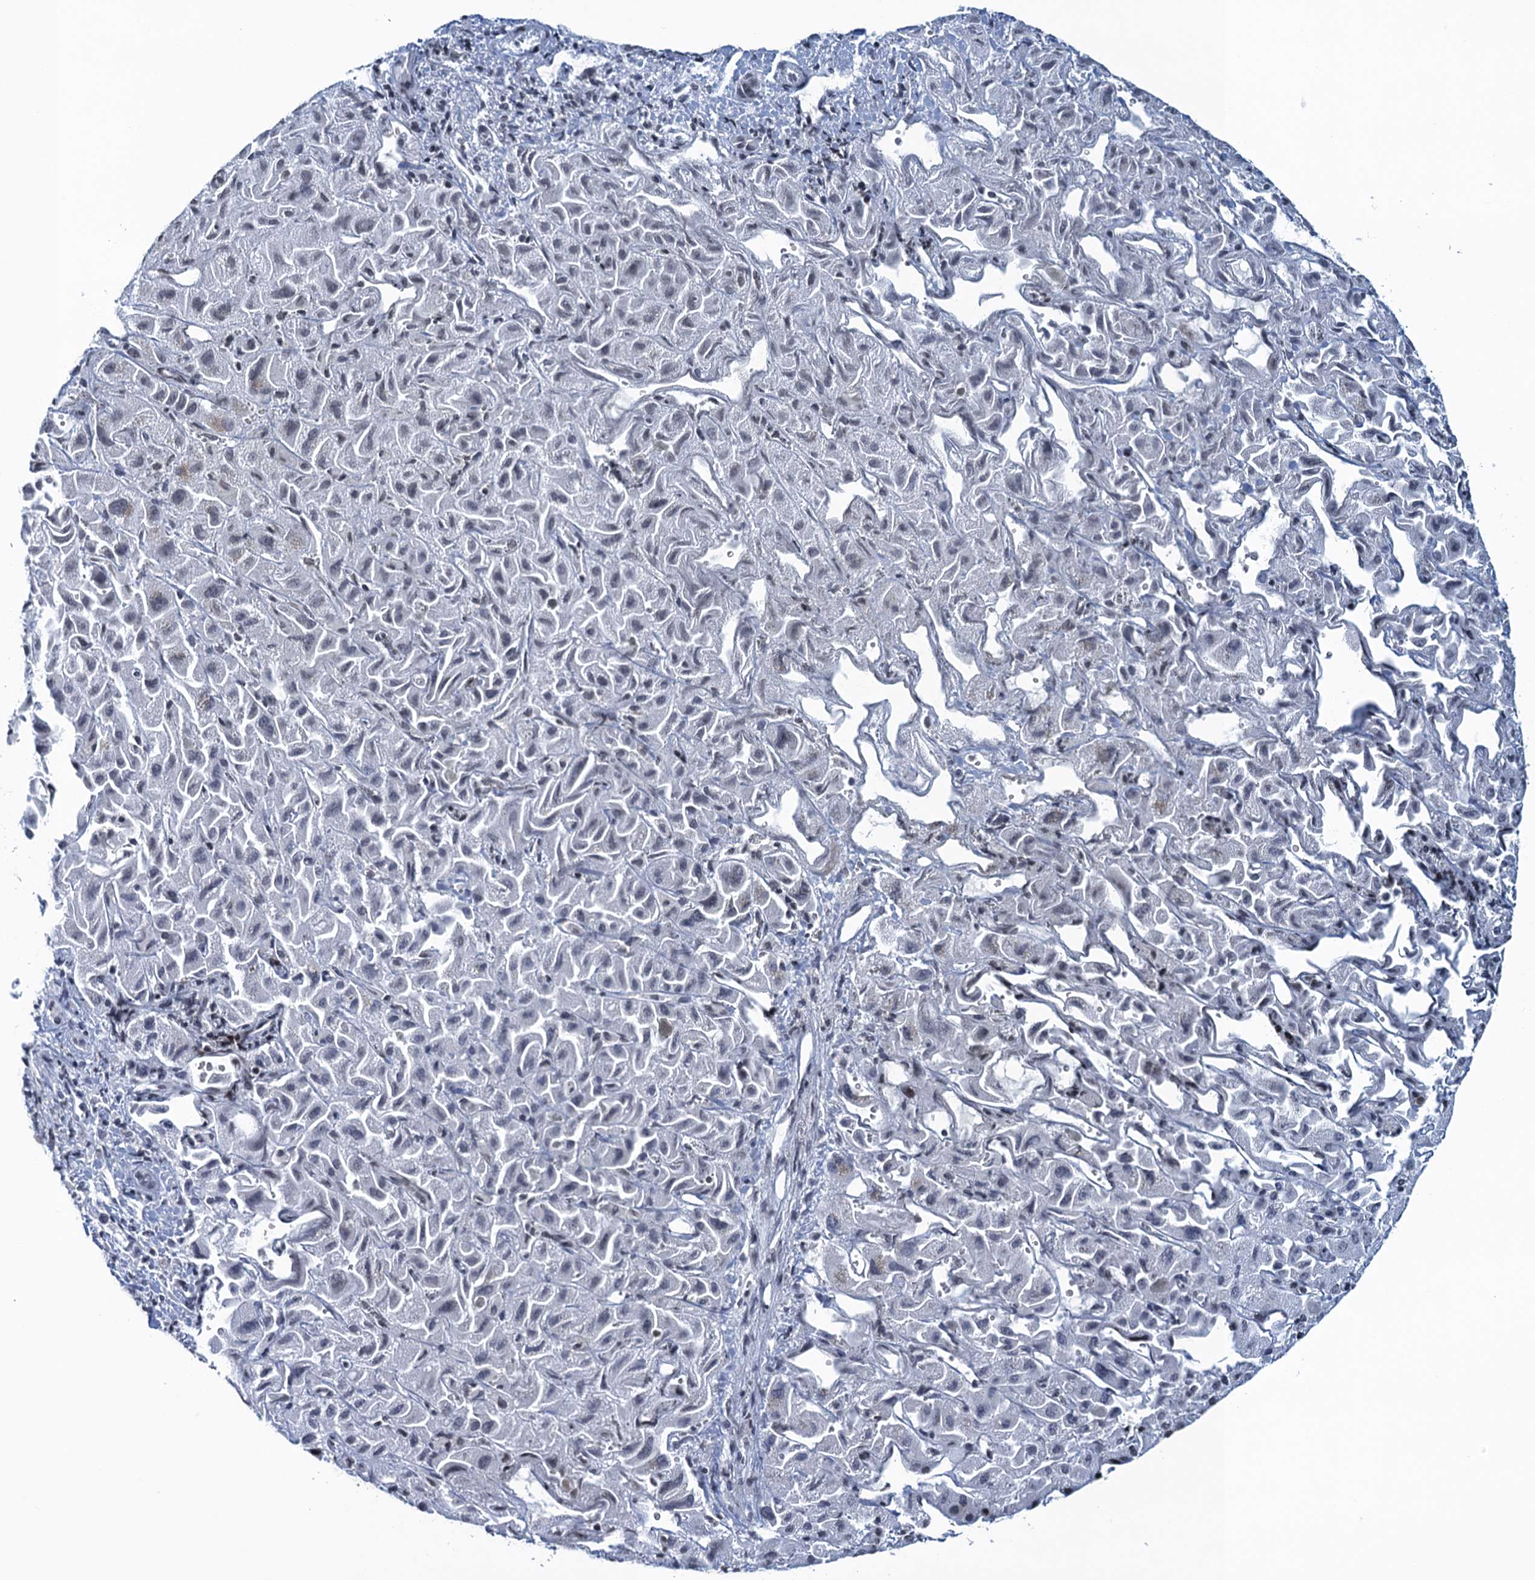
{"staining": {"intensity": "negative", "quantity": "none", "location": "none"}, "tissue": "liver cancer", "cell_type": "Tumor cells", "image_type": "cancer", "snomed": [{"axis": "morphology", "description": "Cholangiocarcinoma"}, {"axis": "topography", "description": "Liver"}], "caption": "Tumor cells are negative for brown protein staining in liver cancer.", "gene": "FYB1", "patient": {"sex": "female", "age": 52}}